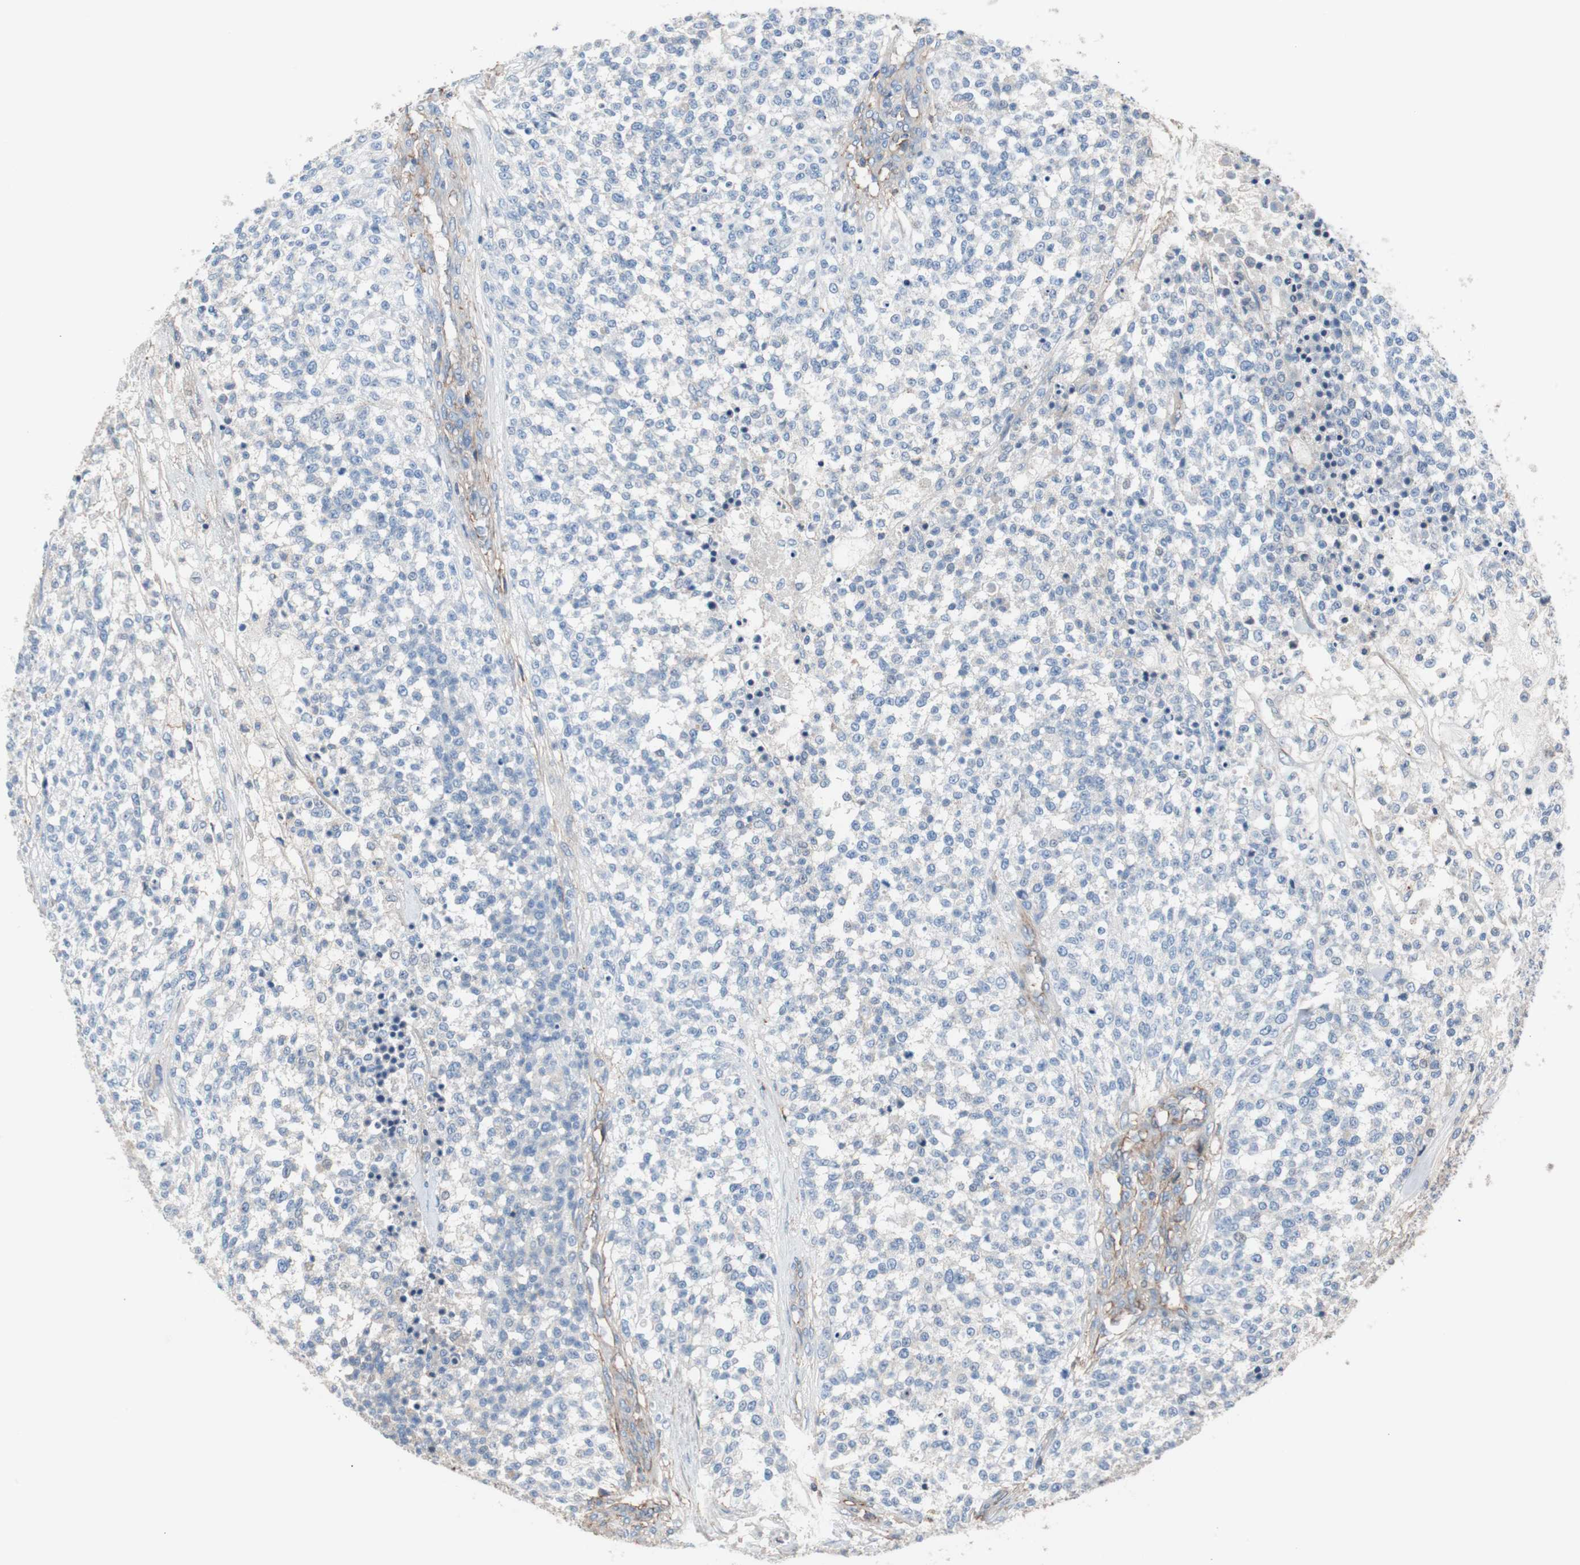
{"staining": {"intensity": "negative", "quantity": "none", "location": "none"}, "tissue": "testis cancer", "cell_type": "Tumor cells", "image_type": "cancer", "snomed": [{"axis": "morphology", "description": "Seminoma, NOS"}, {"axis": "topography", "description": "Testis"}], "caption": "Human seminoma (testis) stained for a protein using immunohistochemistry (IHC) displays no expression in tumor cells.", "gene": "CD81", "patient": {"sex": "male", "age": 59}}